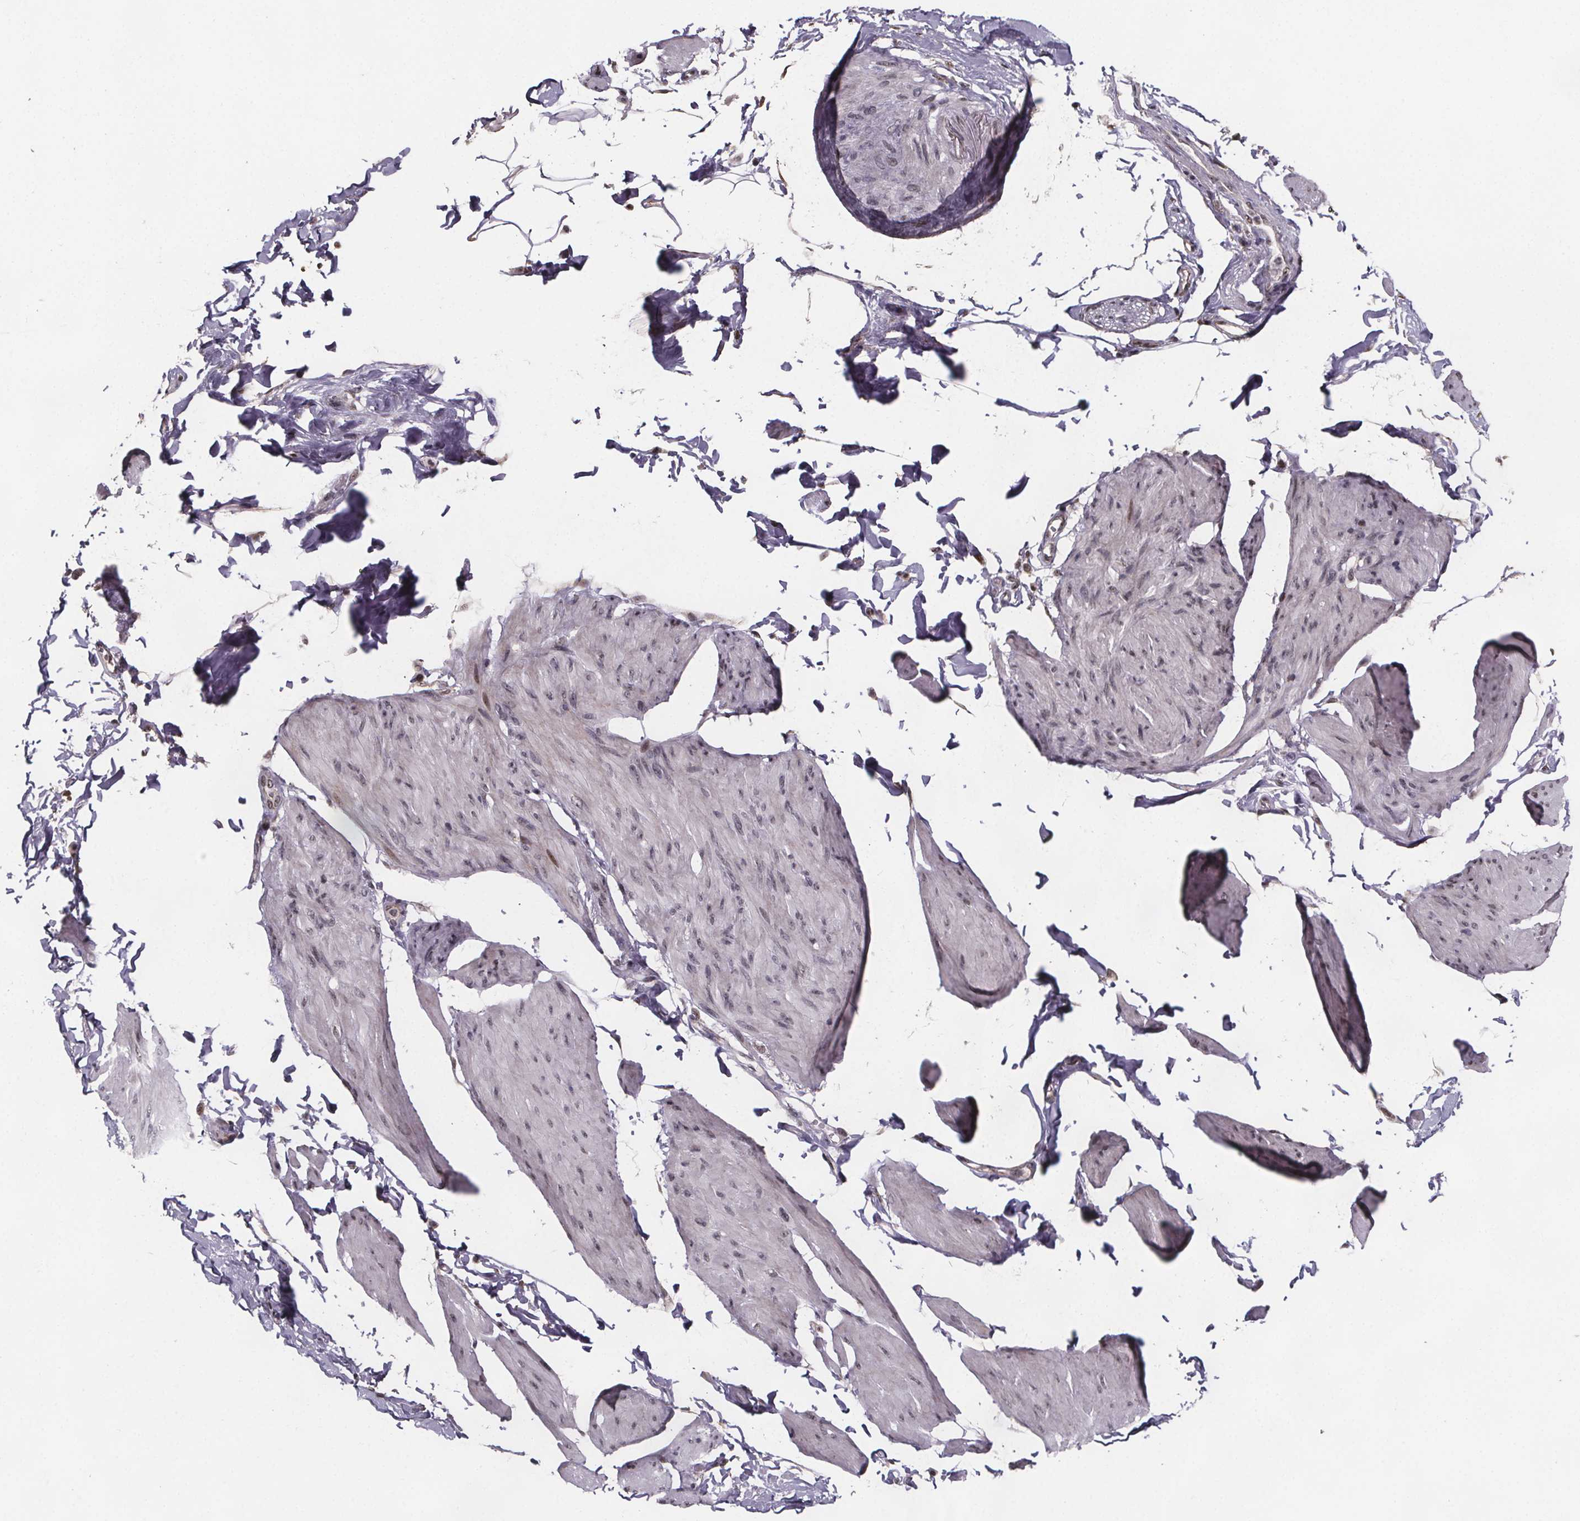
{"staining": {"intensity": "weak", "quantity": "<25%", "location": "nuclear"}, "tissue": "smooth muscle", "cell_type": "Smooth muscle cells", "image_type": "normal", "snomed": [{"axis": "morphology", "description": "Normal tissue, NOS"}, {"axis": "topography", "description": "Adipose tissue"}, {"axis": "topography", "description": "Smooth muscle"}, {"axis": "topography", "description": "Peripheral nerve tissue"}], "caption": "This photomicrograph is of normal smooth muscle stained with immunohistochemistry to label a protein in brown with the nuclei are counter-stained blue. There is no positivity in smooth muscle cells. Brightfield microscopy of IHC stained with DAB (brown) and hematoxylin (blue), captured at high magnification.", "gene": "U2SURP", "patient": {"sex": "male", "age": 83}}